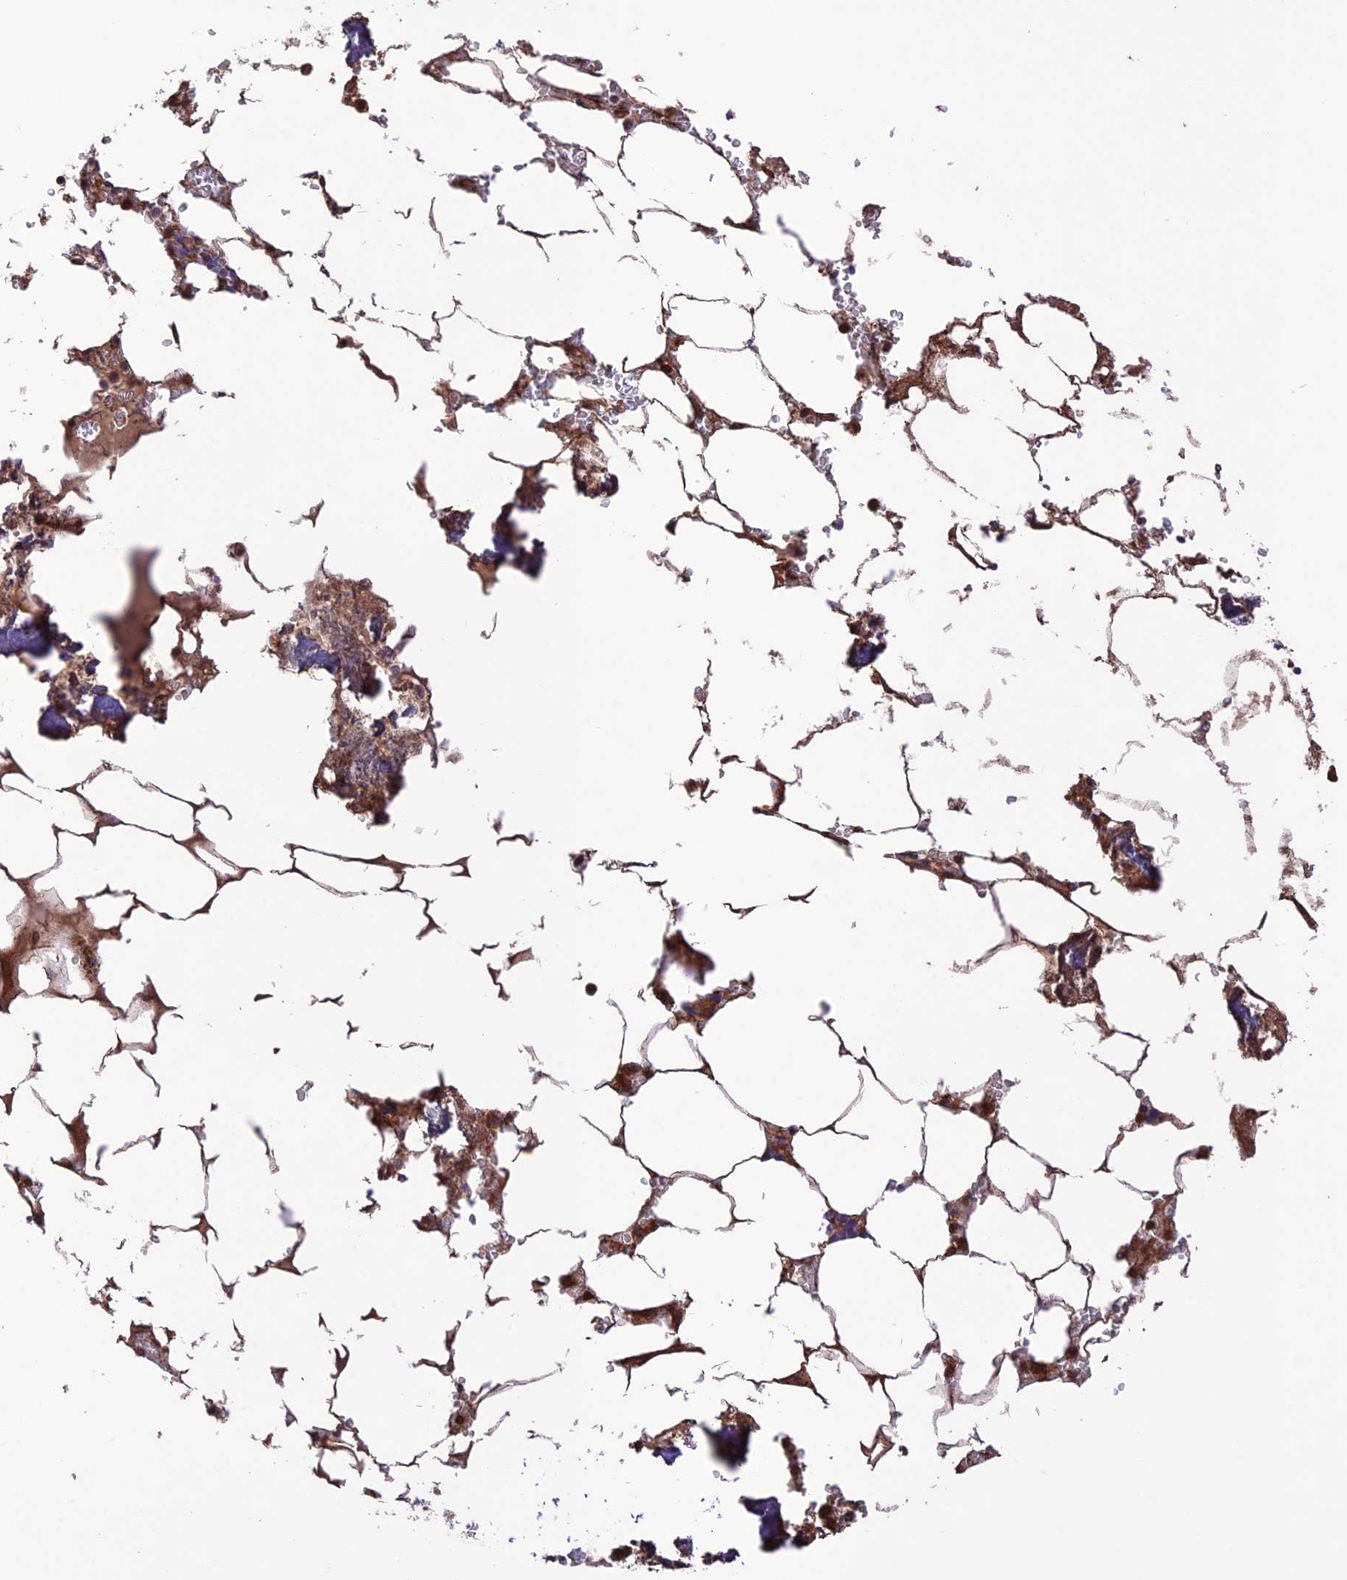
{"staining": {"intensity": "moderate", "quantity": ">75%", "location": "cytoplasmic/membranous"}, "tissue": "bone marrow", "cell_type": "Hematopoietic cells", "image_type": "normal", "snomed": [{"axis": "morphology", "description": "Normal tissue, NOS"}, {"axis": "topography", "description": "Bone marrow"}], "caption": "Protein positivity by immunohistochemistry reveals moderate cytoplasmic/membranous staining in about >75% of hematopoietic cells in normal bone marrow.", "gene": "FCHSD1", "patient": {"sex": "male", "age": 70}}